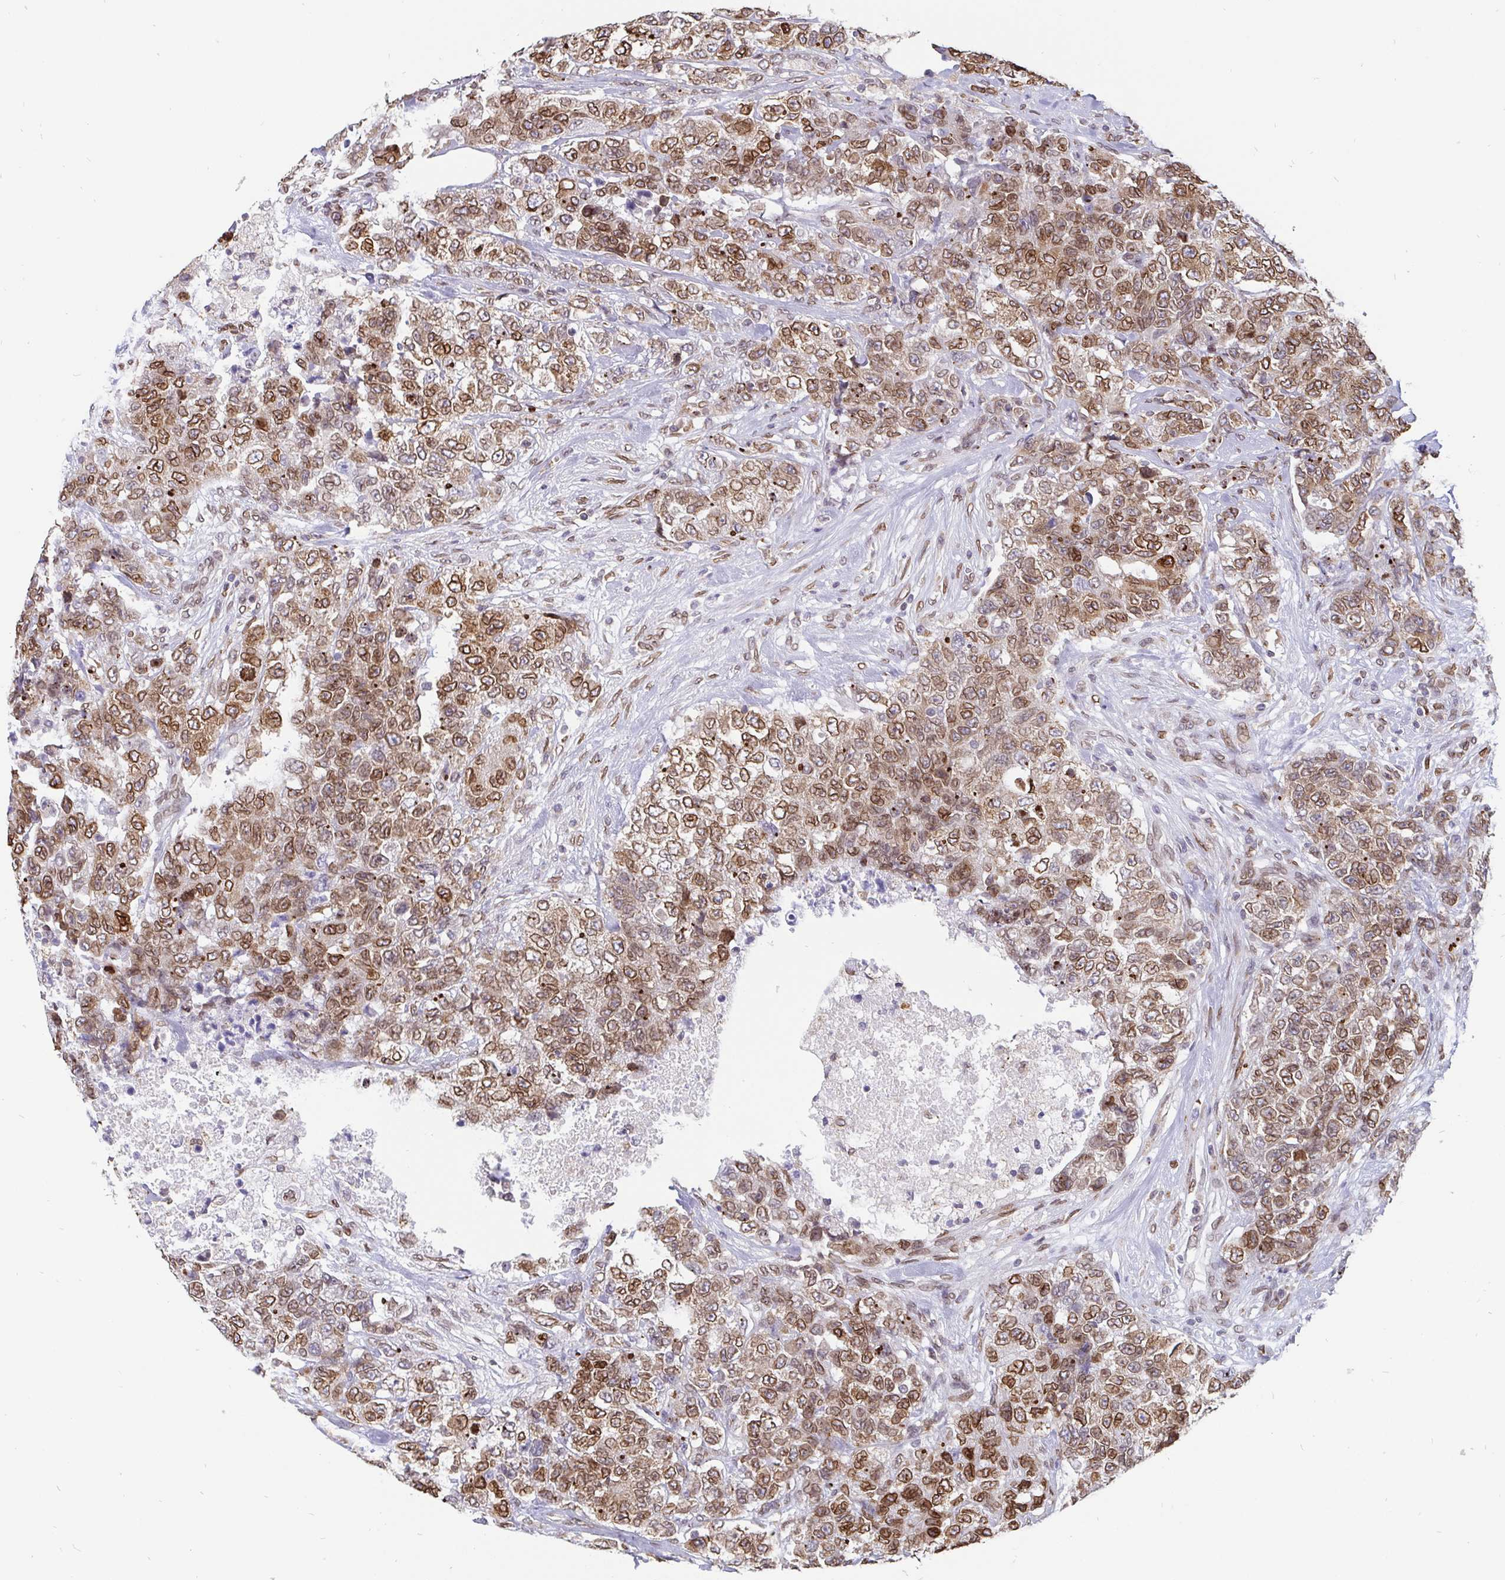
{"staining": {"intensity": "moderate", "quantity": ">75%", "location": "cytoplasmic/membranous,nuclear"}, "tissue": "urothelial cancer", "cell_type": "Tumor cells", "image_type": "cancer", "snomed": [{"axis": "morphology", "description": "Urothelial carcinoma, High grade"}, {"axis": "topography", "description": "Urinary bladder"}], "caption": "High-magnification brightfield microscopy of high-grade urothelial carcinoma stained with DAB (brown) and counterstained with hematoxylin (blue). tumor cells exhibit moderate cytoplasmic/membranous and nuclear expression is present in approximately>75% of cells. (DAB (3,3'-diaminobenzidine) IHC, brown staining for protein, blue staining for nuclei).", "gene": "EMD", "patient": {"sex": "female", "age": 78}}